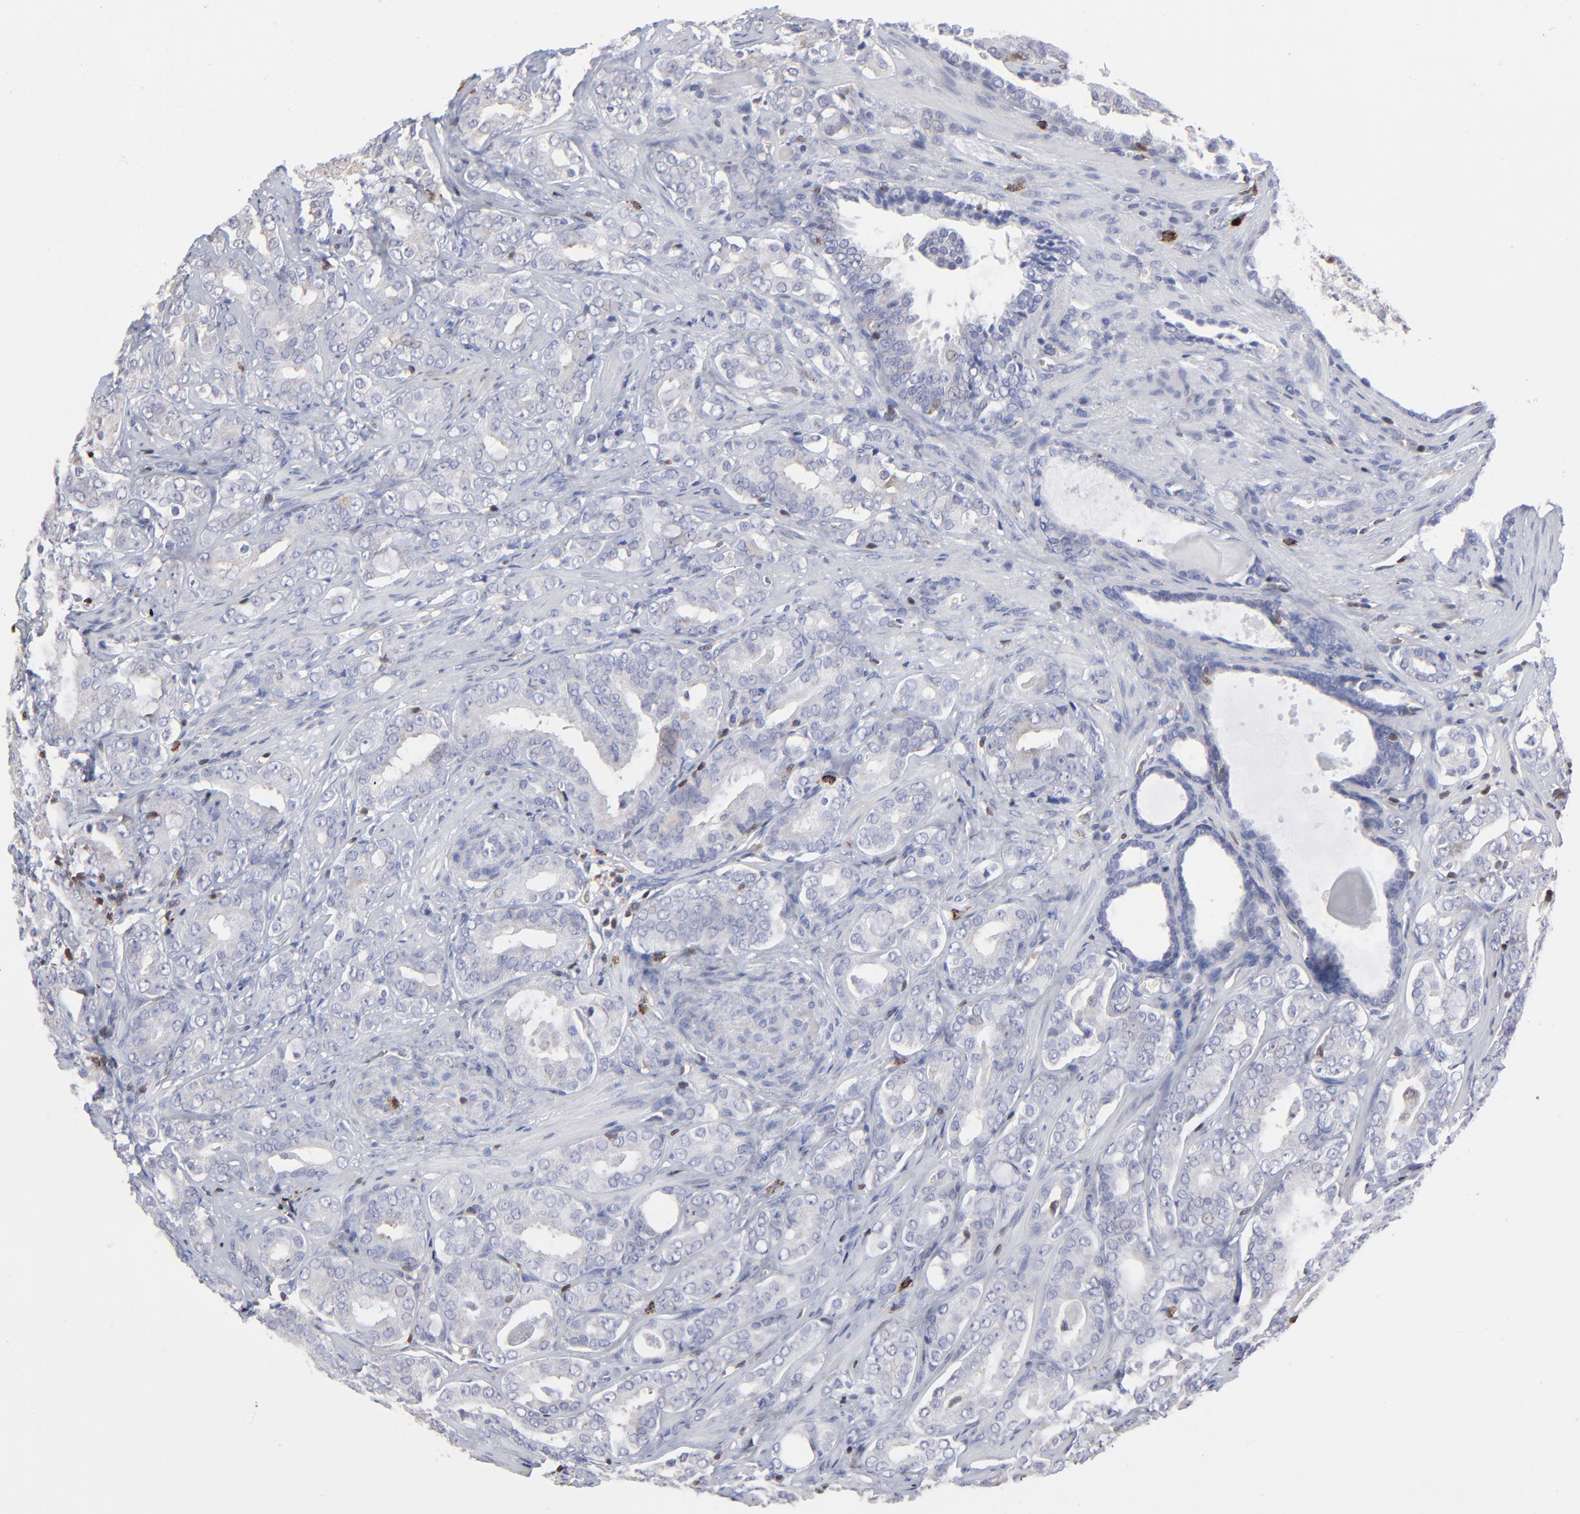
{"staining": {"intensity": "negative", "quantity": "none", "location": "none"}, "tissue": "prostate cancer", "cell_type": "Tumor cells", "image_type": "cancer", "snomed": [{"axis": "morphology", "description": "Adenocarcinoma, Low grade"}, {"axis": "topography", "description": "Prostate"}], "caption": "Image shows no protein expression in tumor cells of adenocarcinoma (low-grade) (prostate) tissue.", "gene": "TBXT", "patient": {"sex": "male", "age": 59}}